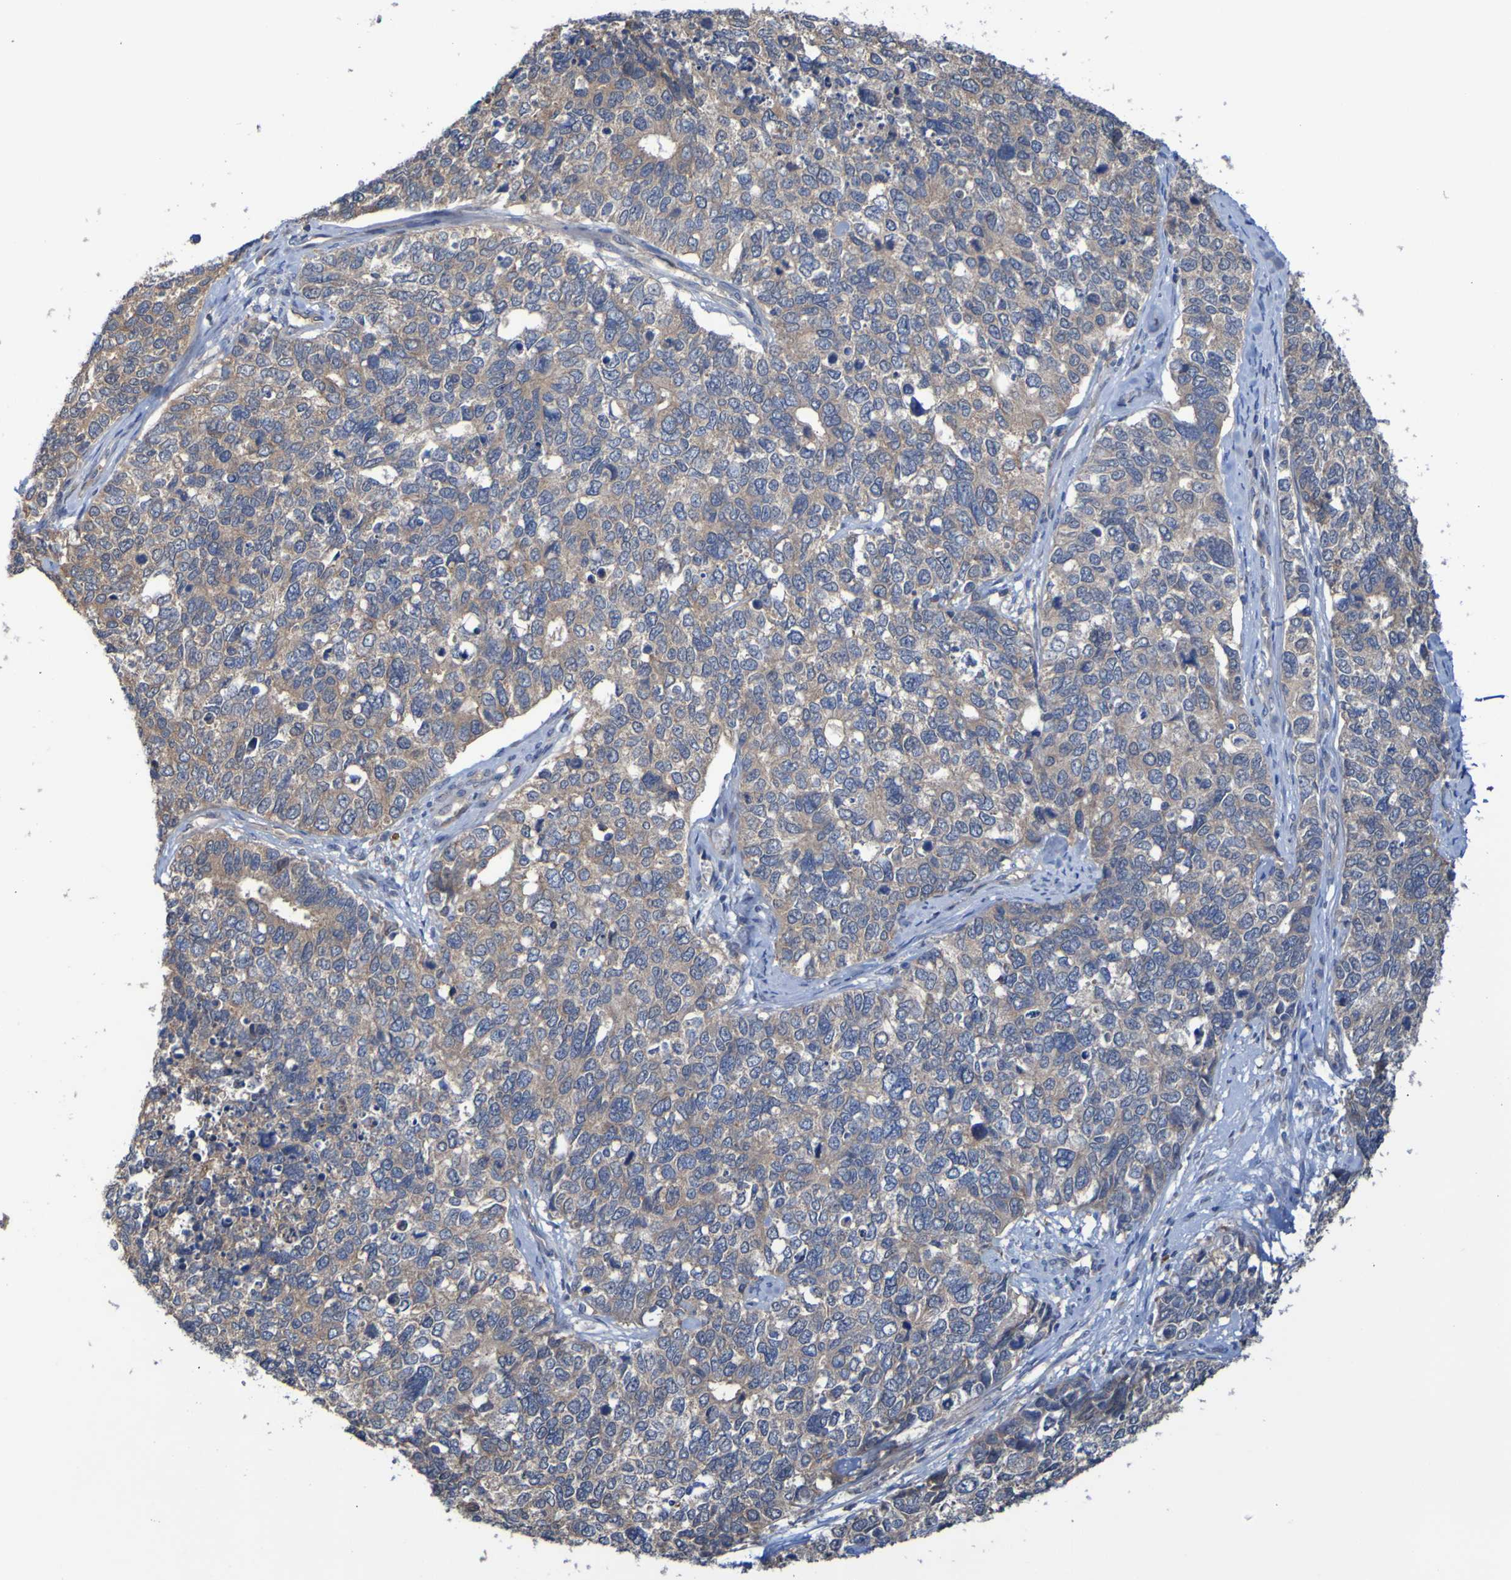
{"staining": {"intensity": "weak", "quantity": ">75%", "location": "cytoplasmic/membranous"}, "tissue": "cervical cancer", "cell_type": "Tumor cells", "image_type": "cancer", "snomed": [{"axis": "morphology", "description": "Squamous cell carcinoma, NOS"}, {"axis": "topography", "description": "Cervix"}], "caption": "Cervical cancer (squamous cell carcinoma) tissue reveals weak cytoplasmic/membranous positivity in about >75% of tumor cells, visualized by immunohistochemistry.", "gene": "SDK1", "patient": {"sex": "female", "age": 63}}